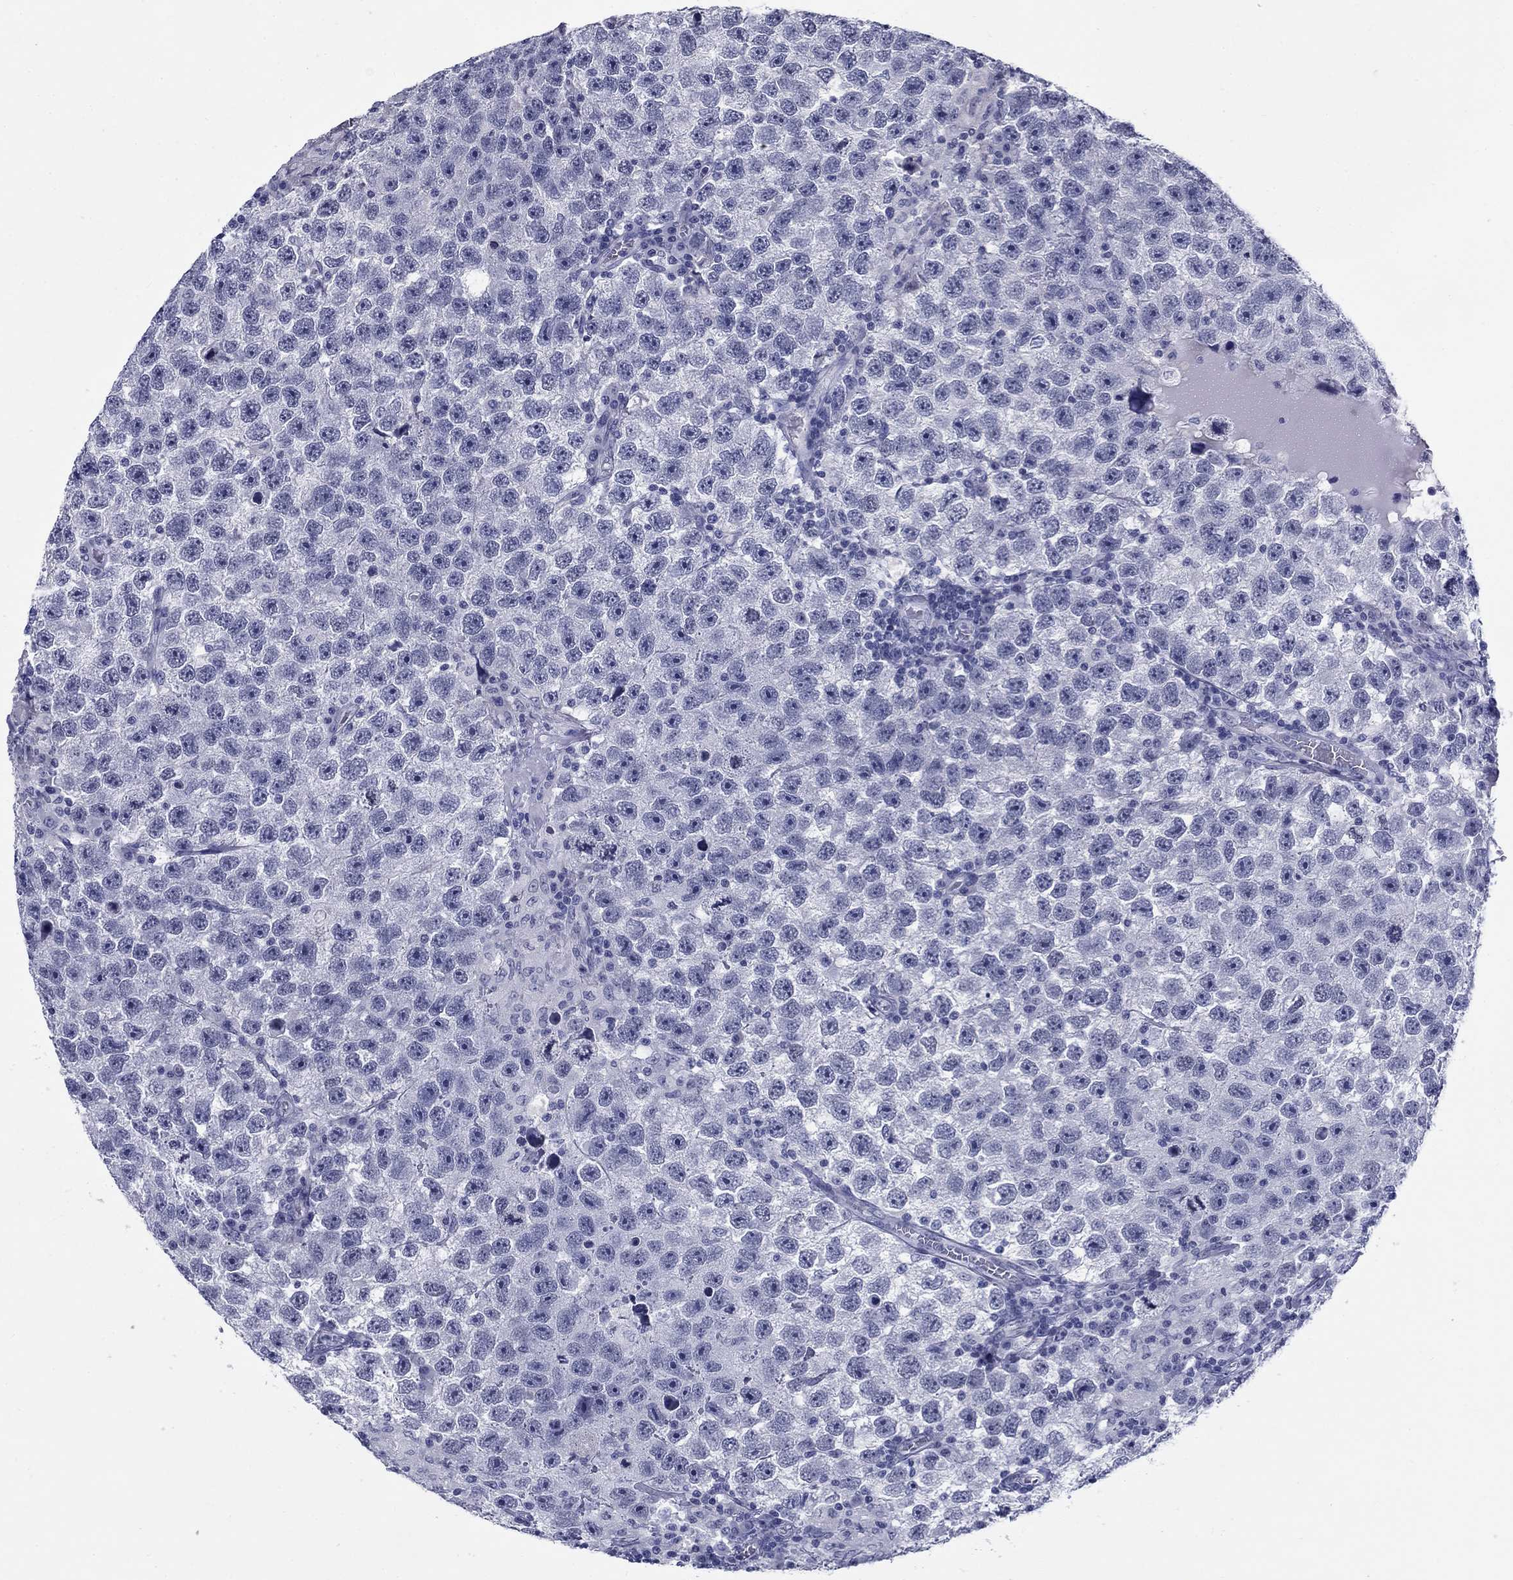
{"staining": {"intensity": "negative", "quantity": "none", "location": "none"}, "tissue": "testis cancer", "cell_type": "Tumor cells", "image_type": "cancer", "snomed": [{"axis": "morphology", "description": "Seminoma, NOS"}, {"axis": "topography", "description": "Testis"}], "caption": "Tumor cells show no significant protein expression in testis seminoma.", "gene": "C4orf19", "patient": {"sex": "male", "age": 26}}